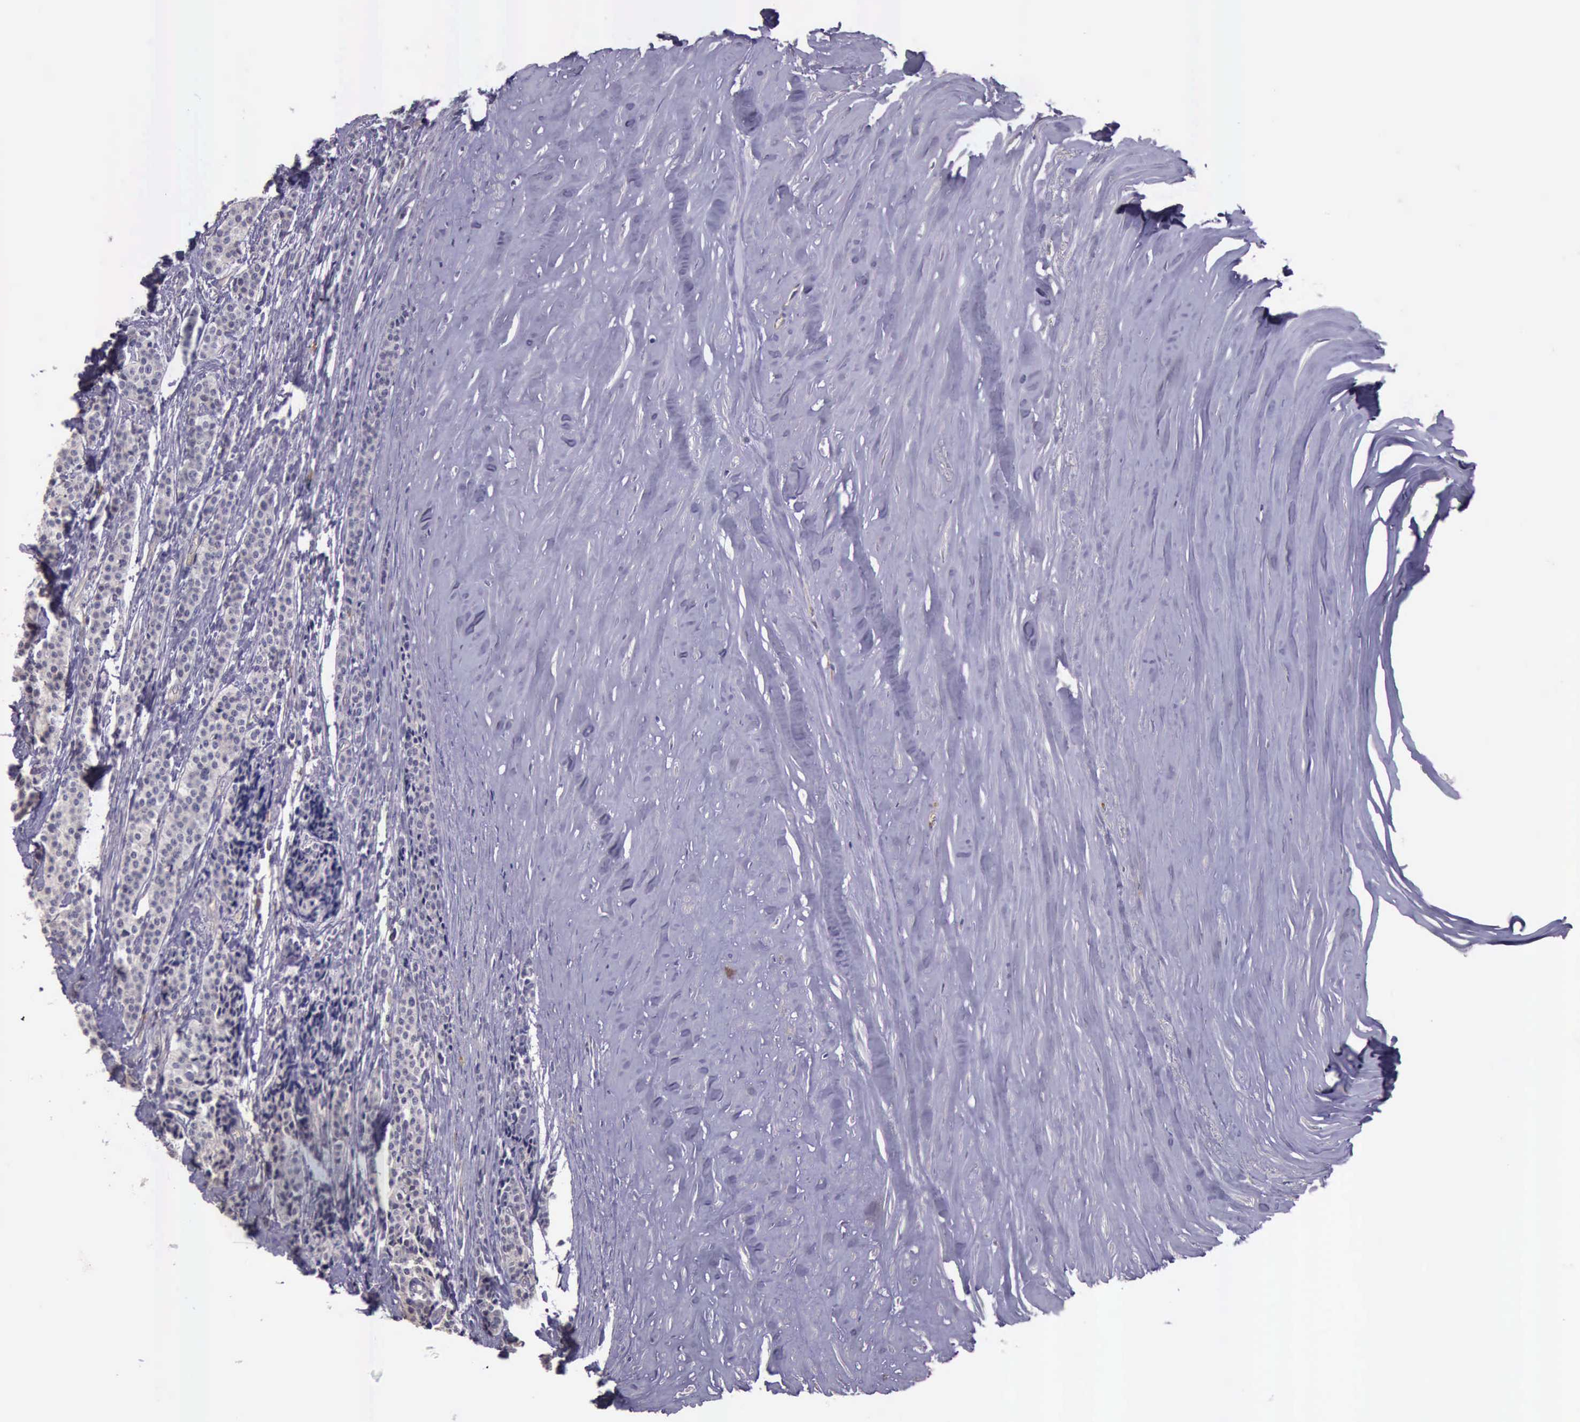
{"staining": {"intensity": "negative", "quantity": "none", "location": "none"}, "tissue": "carcinoid", "cell_type": "Tumor cells", "image_type": "cancer", "snomed": [{"axis": "morphology", "description": "Carcinoid, malignant, NOS"}, {"axis": "topography", "description": "Small intestine"}], "caption": "The histopathology image displays no staining of tumor cells in malignant carcinoid.", "gene": "TCEANC", "patient": {"sex": "male", "age": 63}}